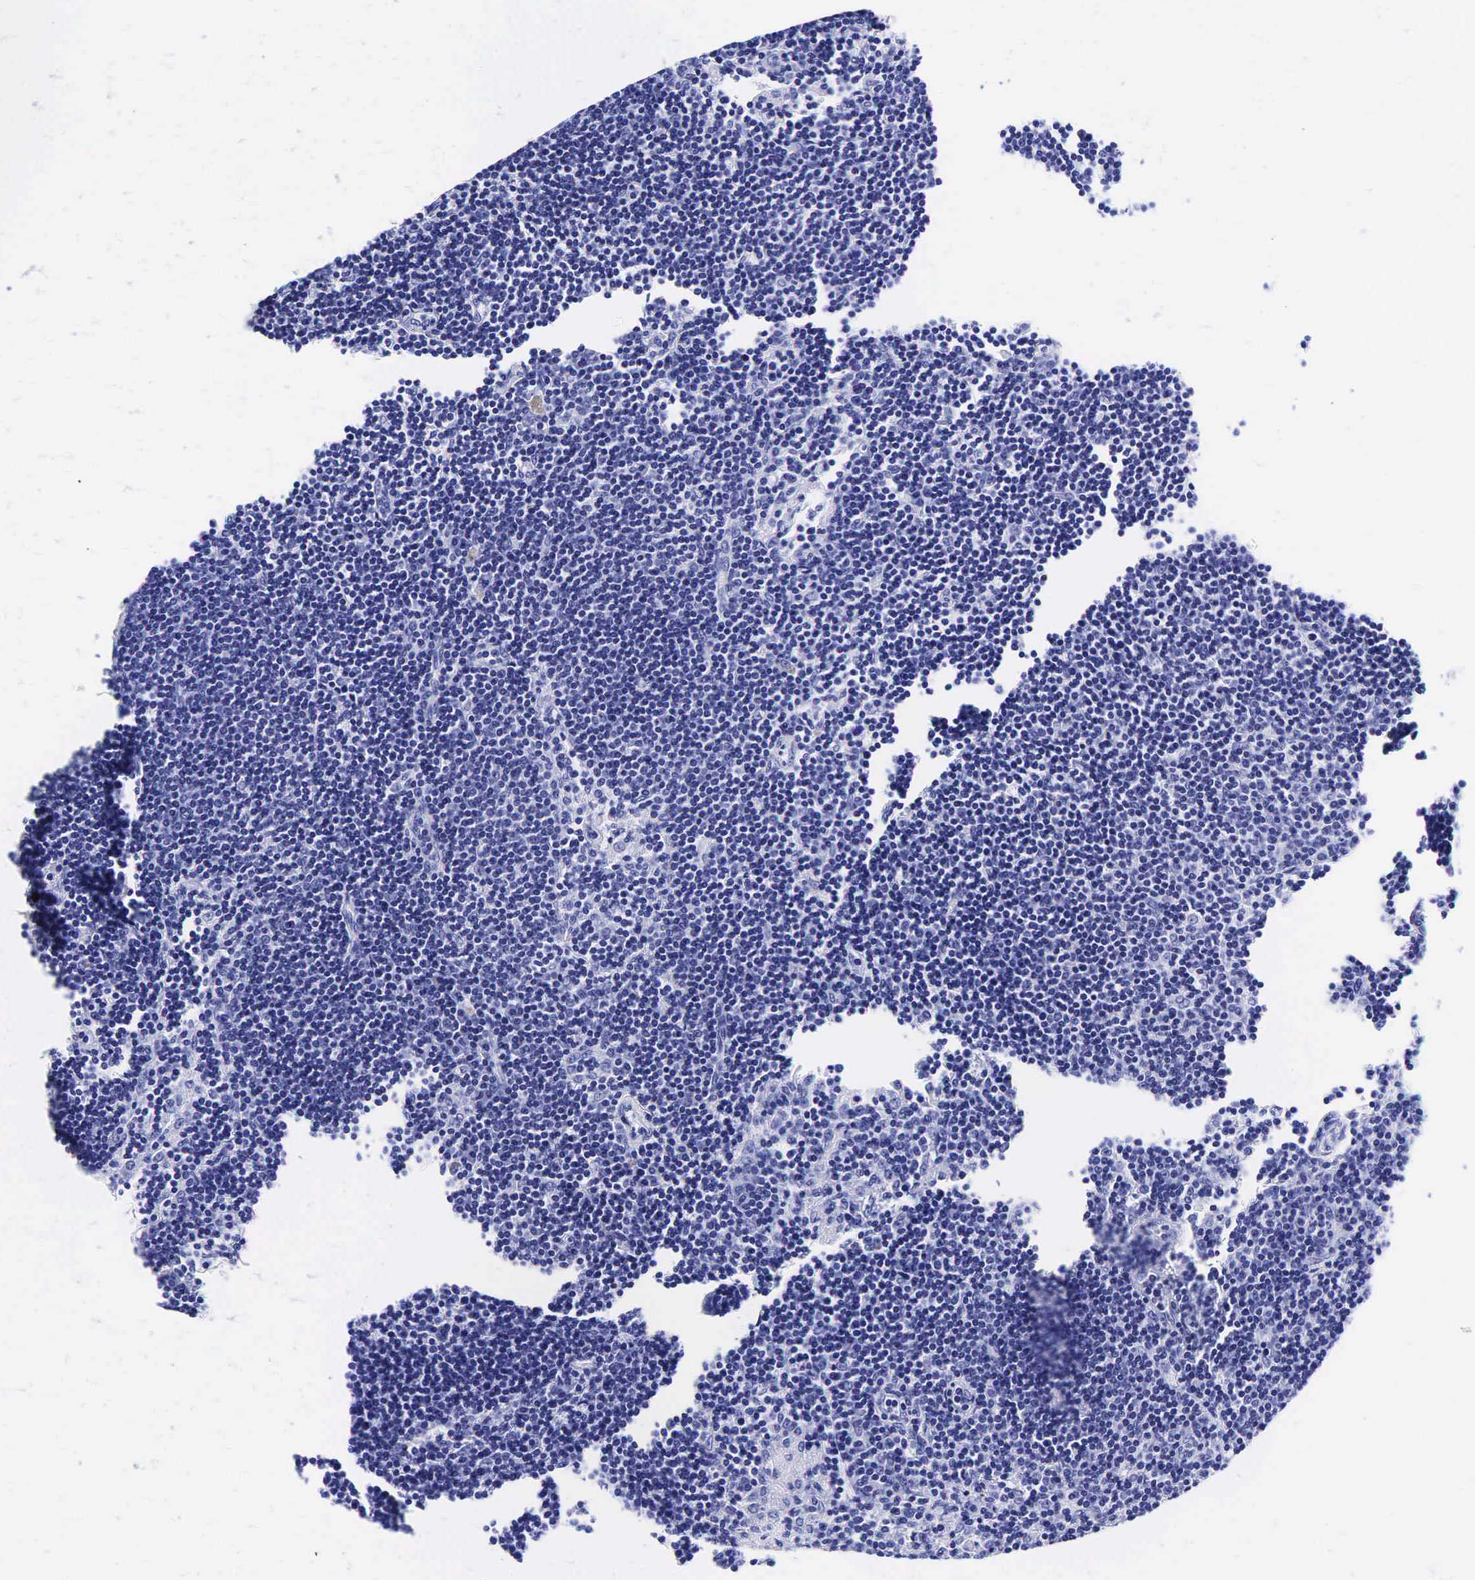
{"staining": {"intensity": "negative", "quantity": "none", "location": "none"}, "tissue": "lymph node", "cell_type": "Germinal center cells", "image_type": "normal", "snomed": [{"axis": "morphology", "description": "Normal tissue, NOS"}, {"axis": "topography", "description": "Lymph node"}], "caption": "This is a image of IHC staining of normal lymph node, which shows no staining in germinal center cells.", "gene": "GAST", "patient": {"sex": "female", "age": 53}}